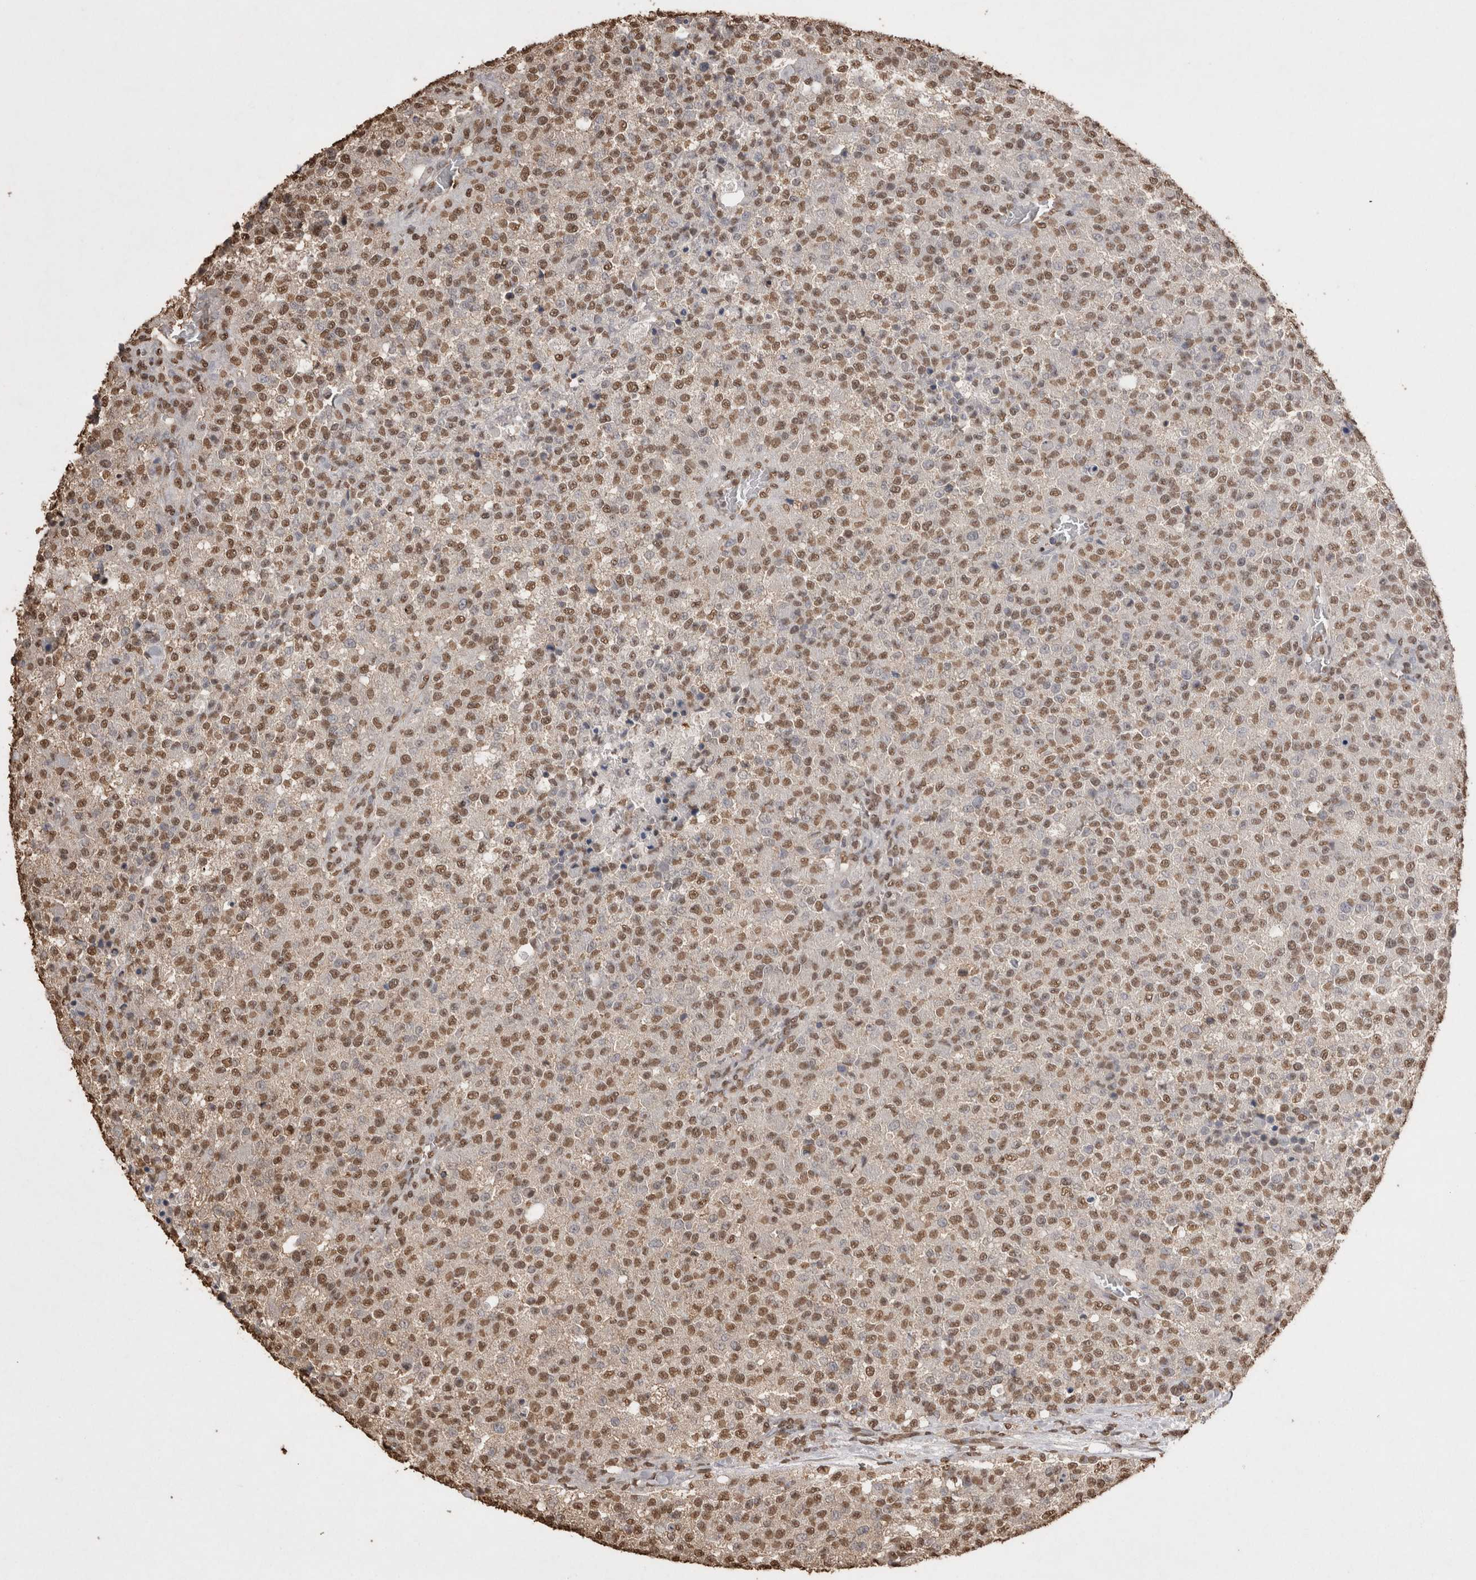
{"staining": {"intensity": "moderate", "quantity": ">75%", "location": "nuclear"}, "tissue": "testis cancer", "cell_type": "Tumor cells", "image_type": "cancer", "snomed": [{"axis": "morphology", "description": "Seminoma, NOS"}, {"axis": "topography", "description": "Testis"}], "caption": "Protein staining exhibits moderate nuclear positivity in approximately >75% of tumor cells in testis cancer (seminoma). (Brightfield microscopy of DAB IHC at high magnification).", "gene": "POU5F1", "patient": {"sex": "male", "age": 59}}